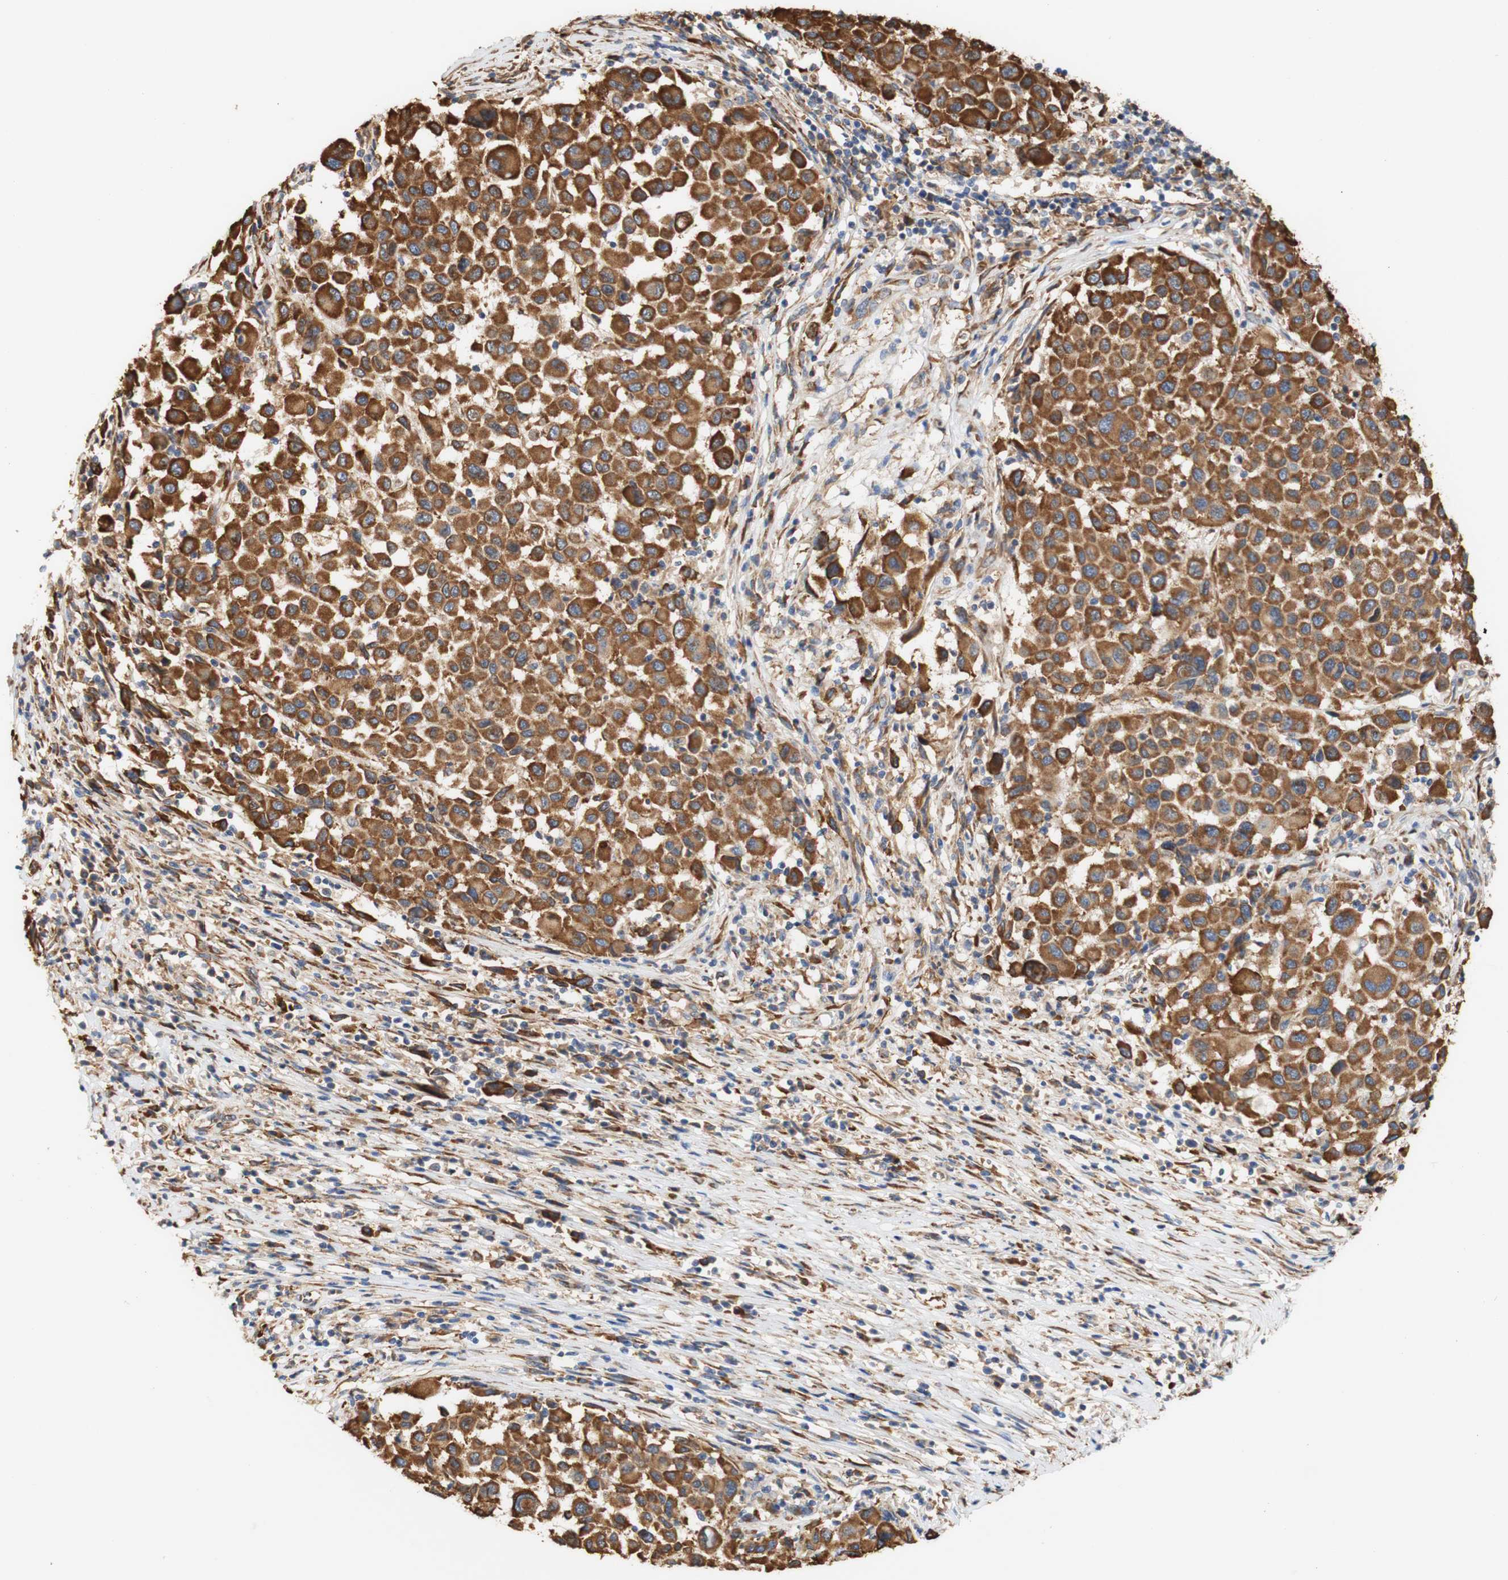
{"staining": {"intensity": "strong", "quantity": ">75%", "location": "cytoplasmic/membranous"}, "tissue": "melanoma", "cell_type": "Tumor cells", "image_type": "cancer", "snomed": [{"axis": "morphology", "description": "Malignant melanoma, Metastatic site"}, {"axis": "topography", "description": "Lymph node"}], "caption": "A histopathology image of malignant melanoma (metastatic site) stained for a protein displays strong cytoplasmic/membranous brown staining in tumor cells.", "gene": "EIF2AK4", "patient": {"sex": "male", "age": 61}}